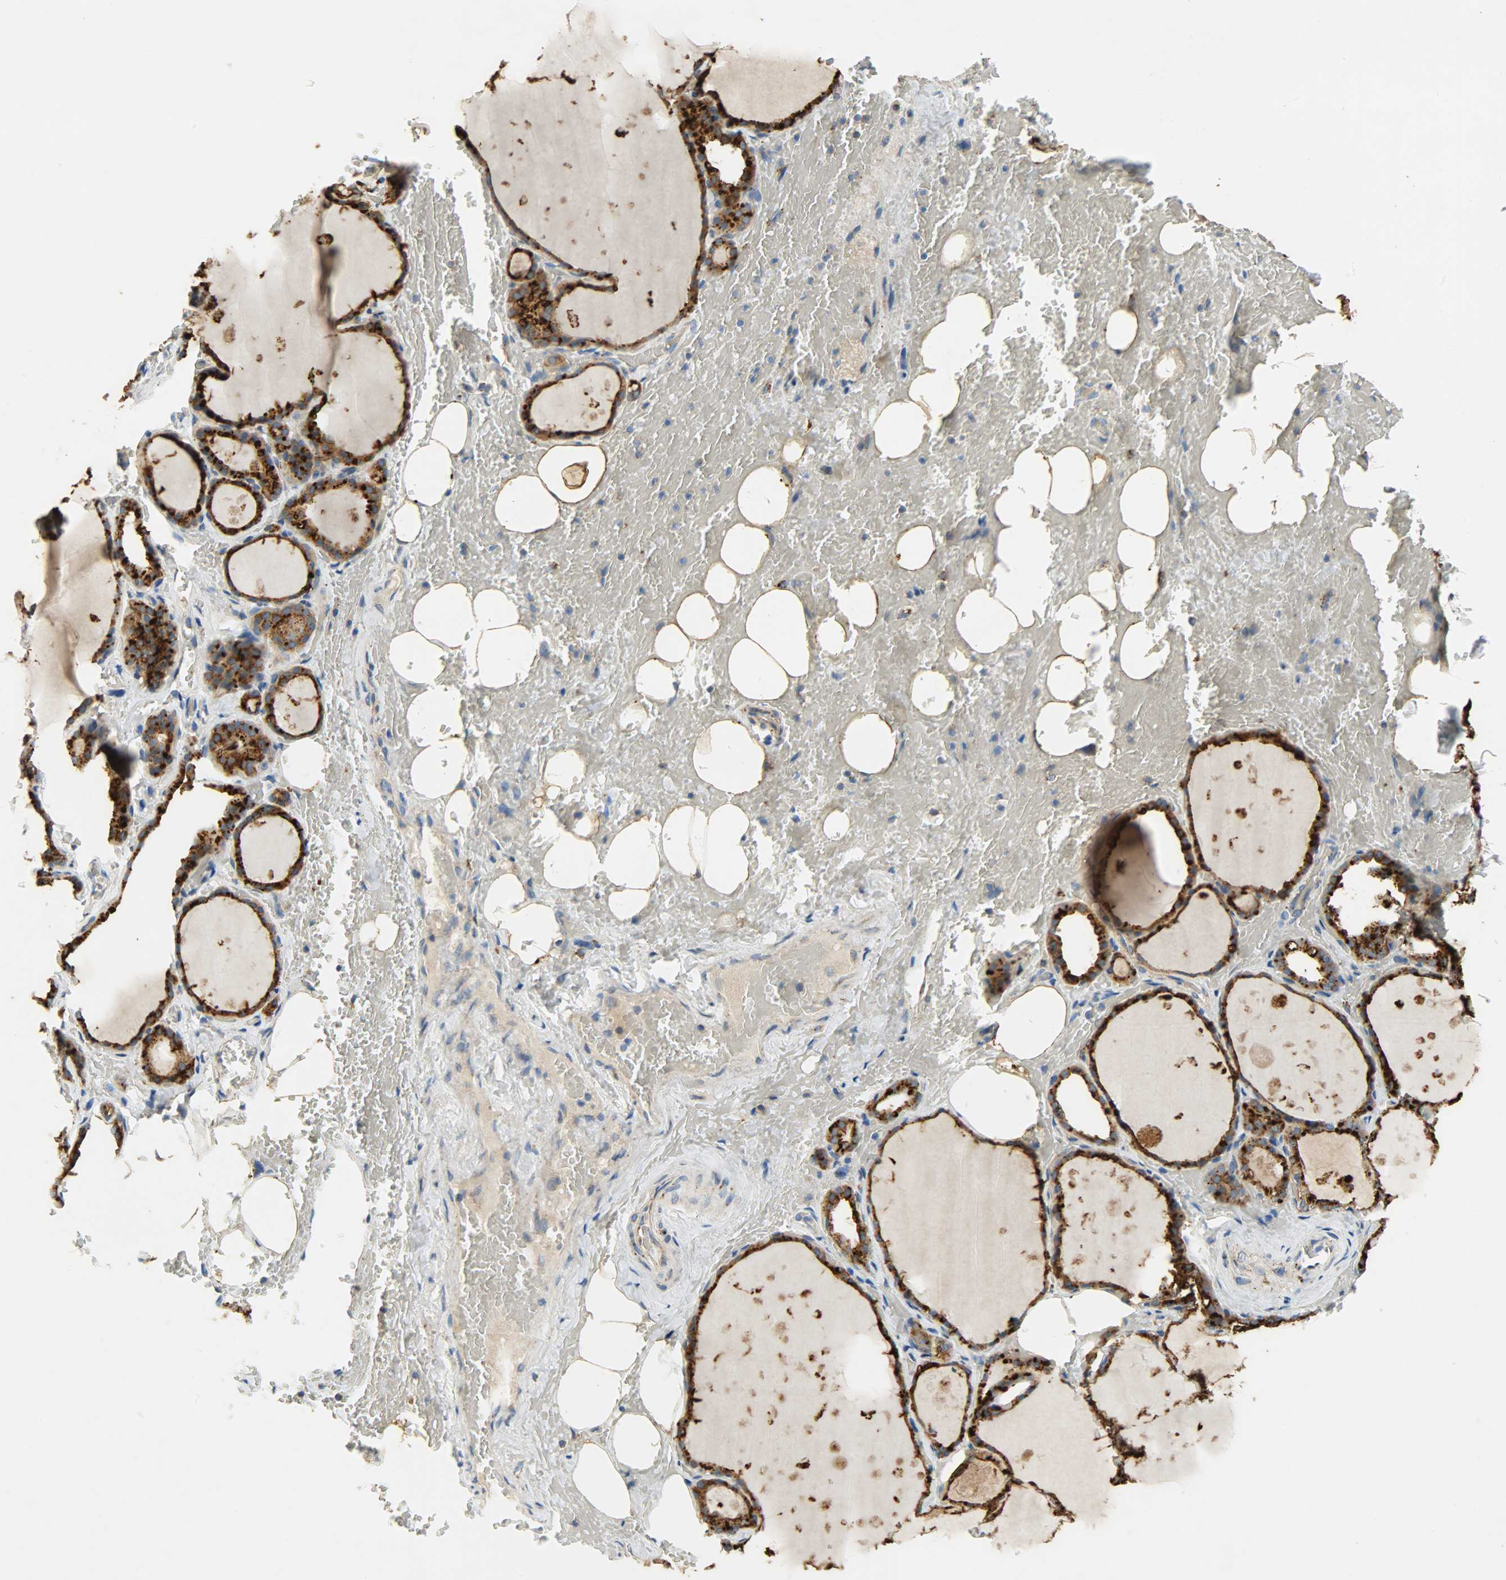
{"staining": {"intensity": "strong", "quantity": ">75%", "location": "cytoplasmic/membranous"}, "tissue": "thyroid gland", "cell_type": "Glandular cells", "image_type": "normal", "snomed": [{"axis": "morphology", "description": "Normal tissue, NOS"}, {"axis": "topography", "description": "Thyroid gland"}], "caption": "Glandular cells demonstrate high levels of strong cytoplasmic/membranous expression in about >75% of cells in benign thyroid gland.", "gene": "ASAH1", "patient": {"sex": "male", "age": 61}}